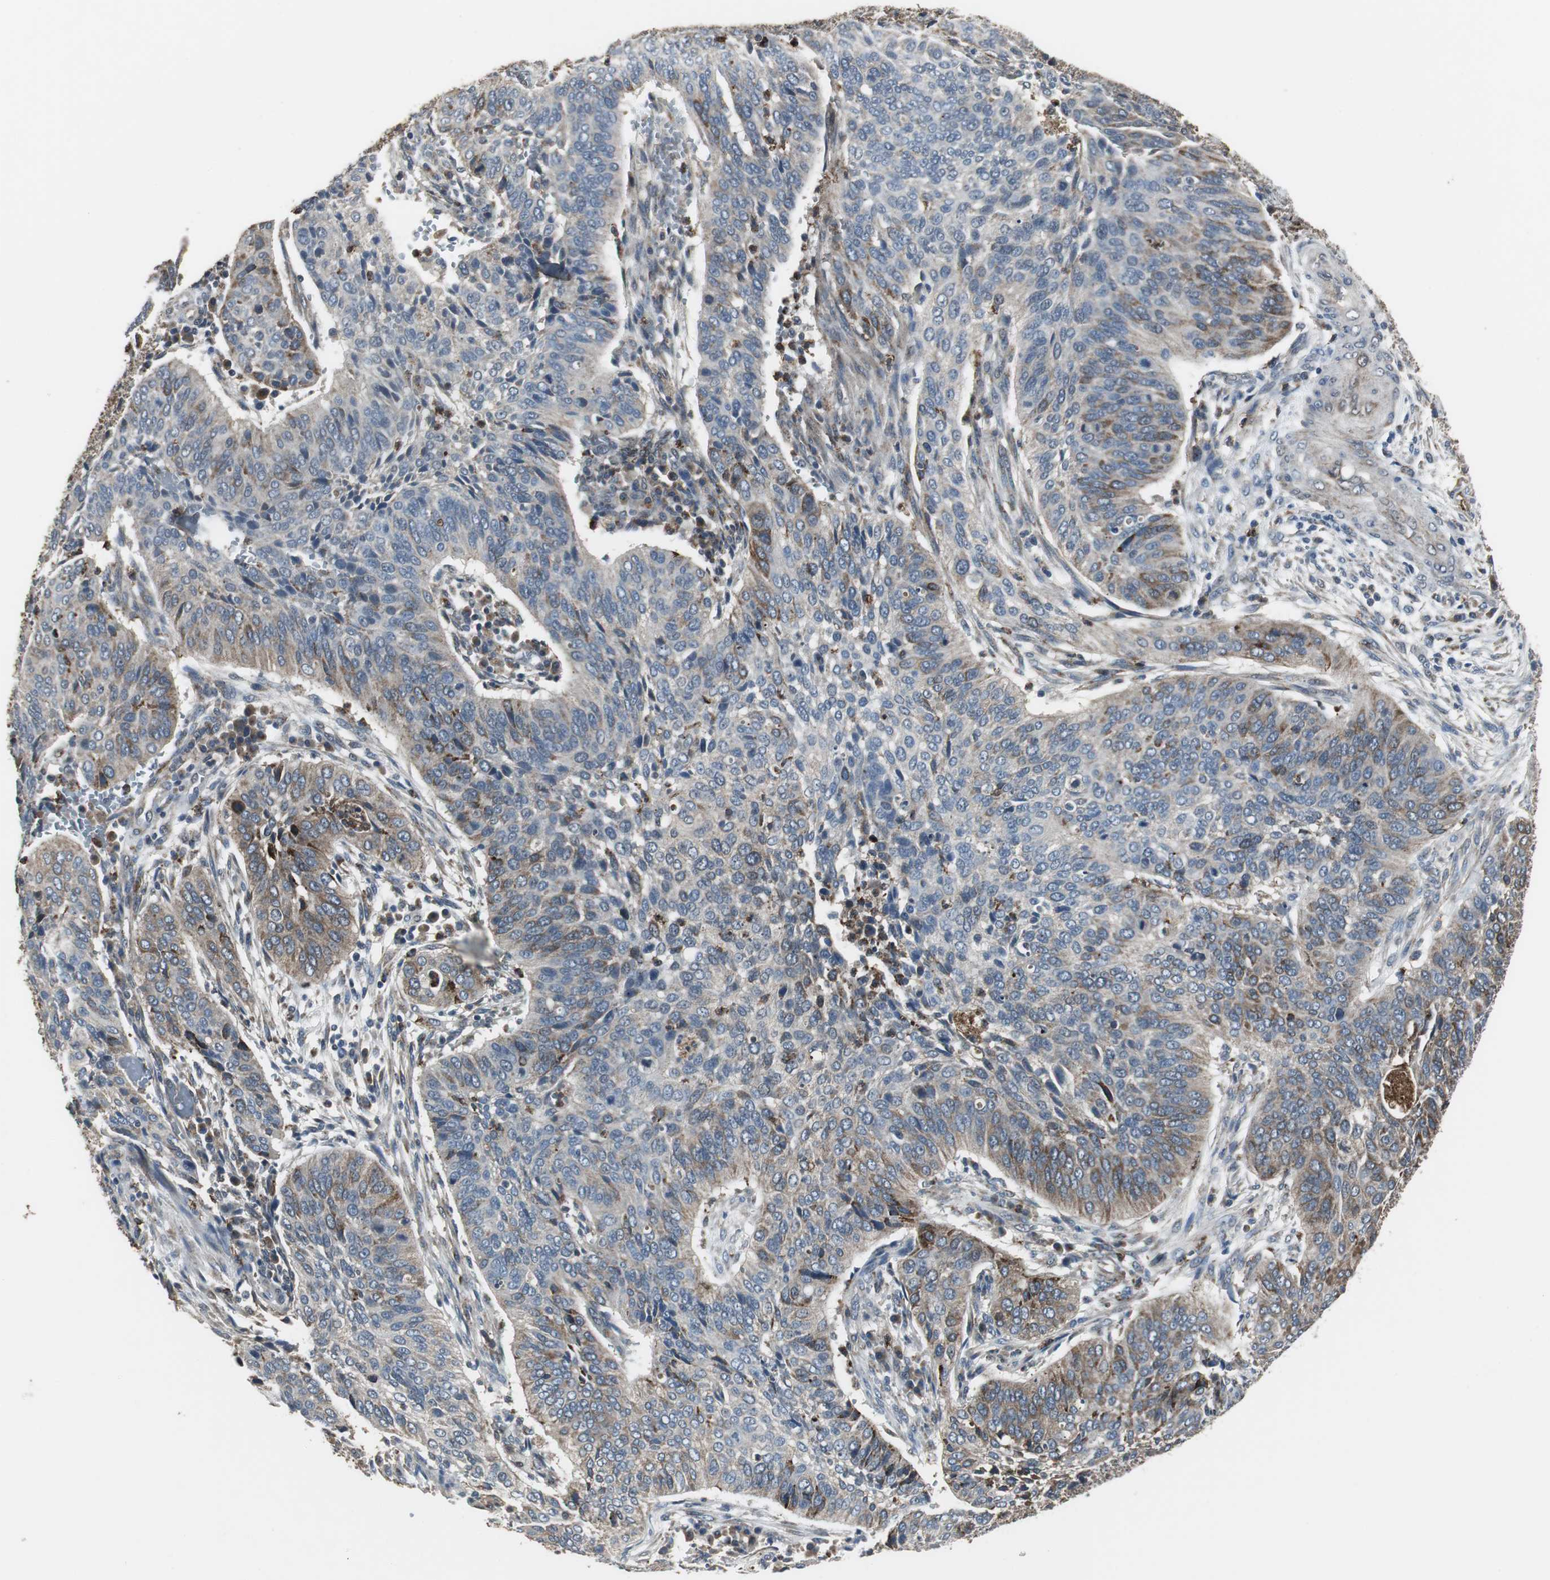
{"staining": {"intensity": "weak", "quantity": ">75%", "location": "cytoplasmic/membranous"}, "tissue": "cervical cancer", "cell_type": "Tumor cells", "image_type": "cancer", "snomed": [{"axis": "morphology", "description": "Squamous cell carcinoma, NOS"}, {"axis": "topography", "description": "Cervix"}], "caption": "This is an image of immunohistochemistry staining of squamous cell carcinoma (cervical), which shows weak expression in the cytoplasmic/membranous of tumor cells.", "gene": "JTB", "patient": {"sex": "female", "age": 39}}